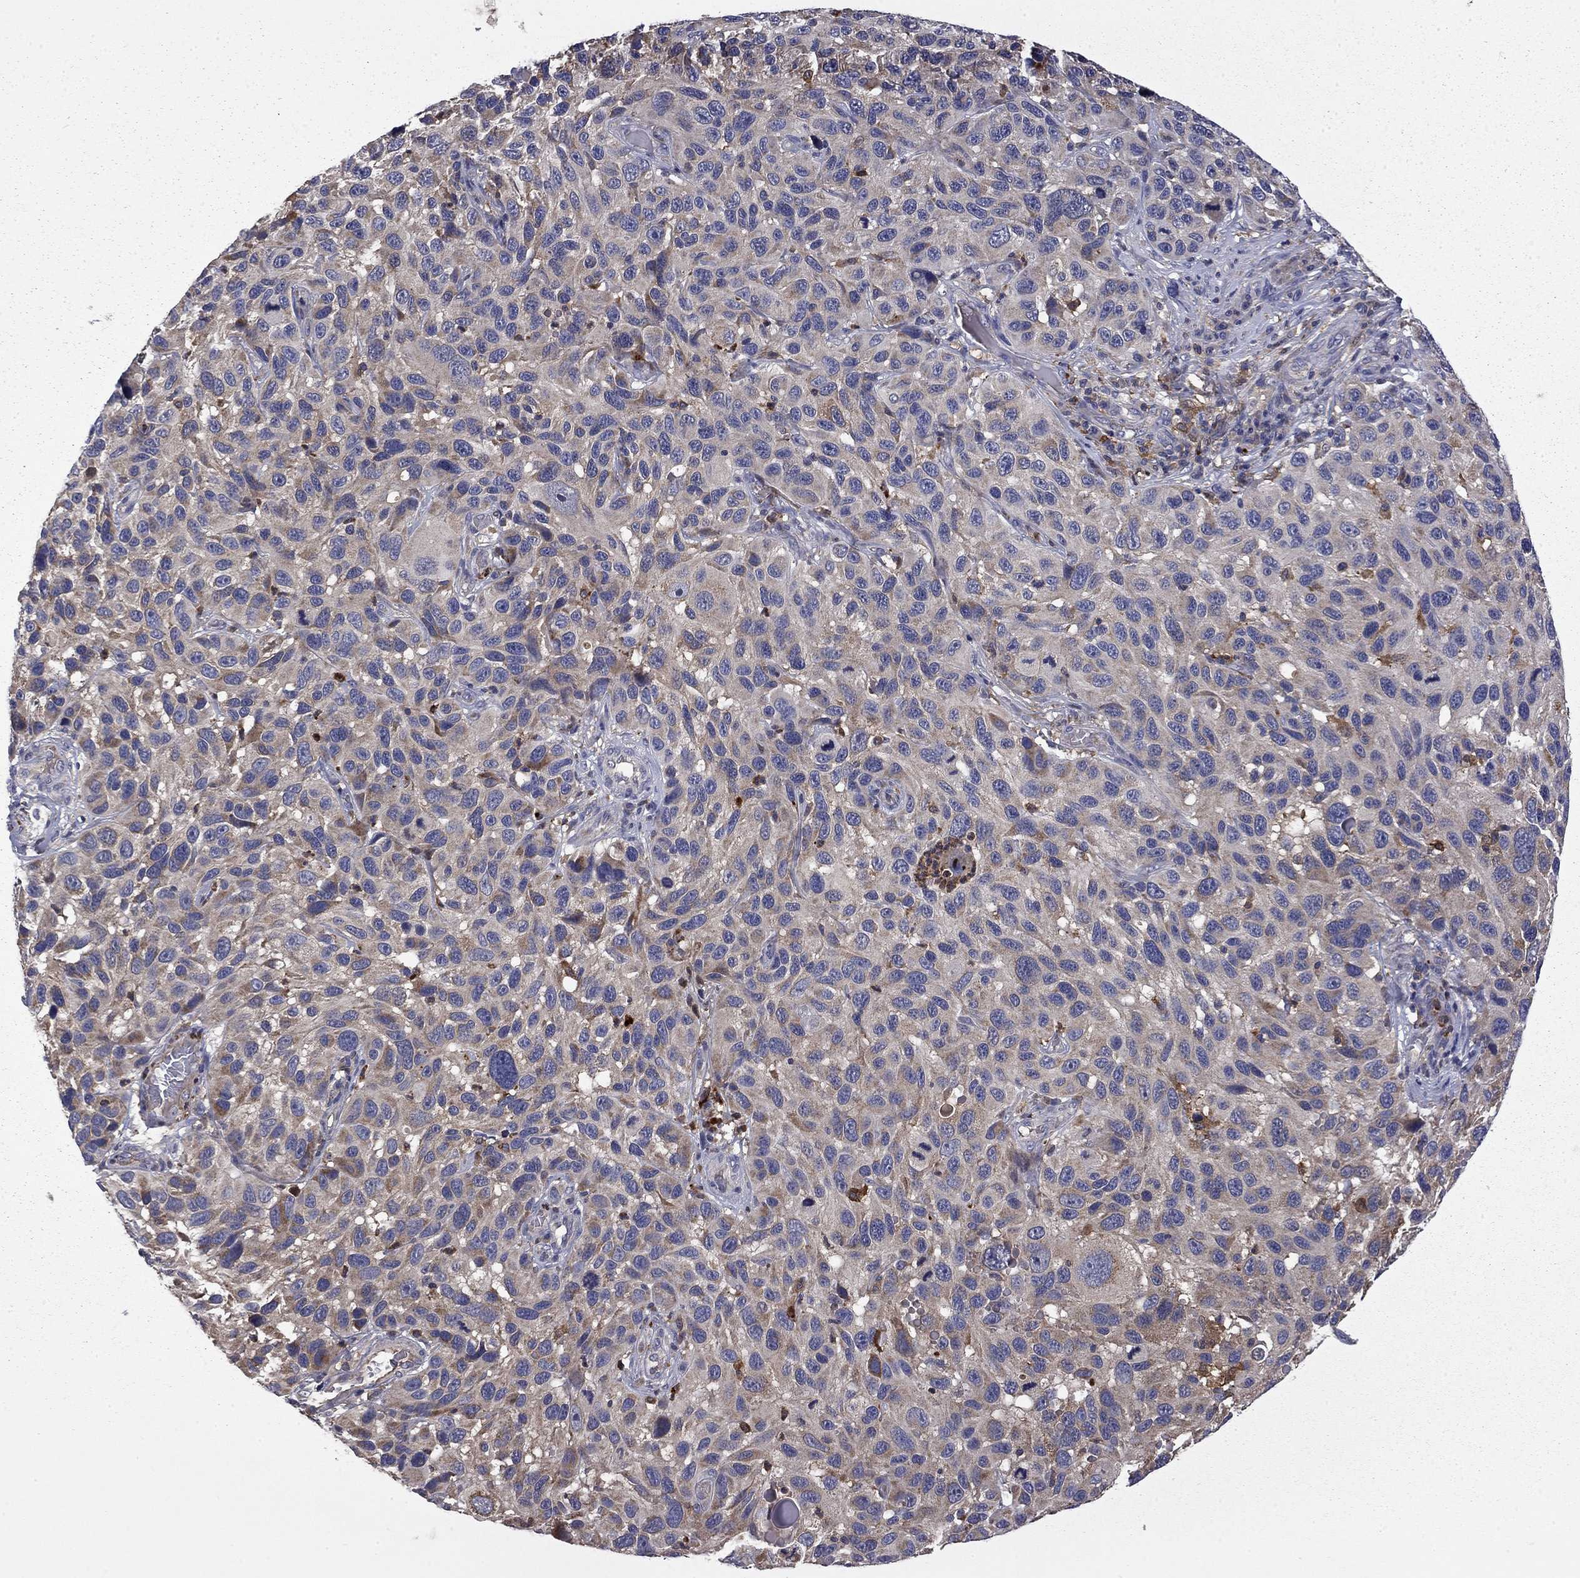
{"staining": {"intensity": "weak", "quantity": "<25%", "location": "cytoplasmic/membranous"}, "tissue": "melanoma", "cell_type": "Tumor cells", "image_type": "cancer", "snomed": [{"axis": "morphology", "description": "Malignant melanoma, NOS"}, {"axis": "topography", "description": "Skin"}], "caption": "The micrograph exhibits no significant staining in tumor cells of malignant melanoma.", "gene": "CEACAM7", "patient": {"sex": "male", "age": 53}}